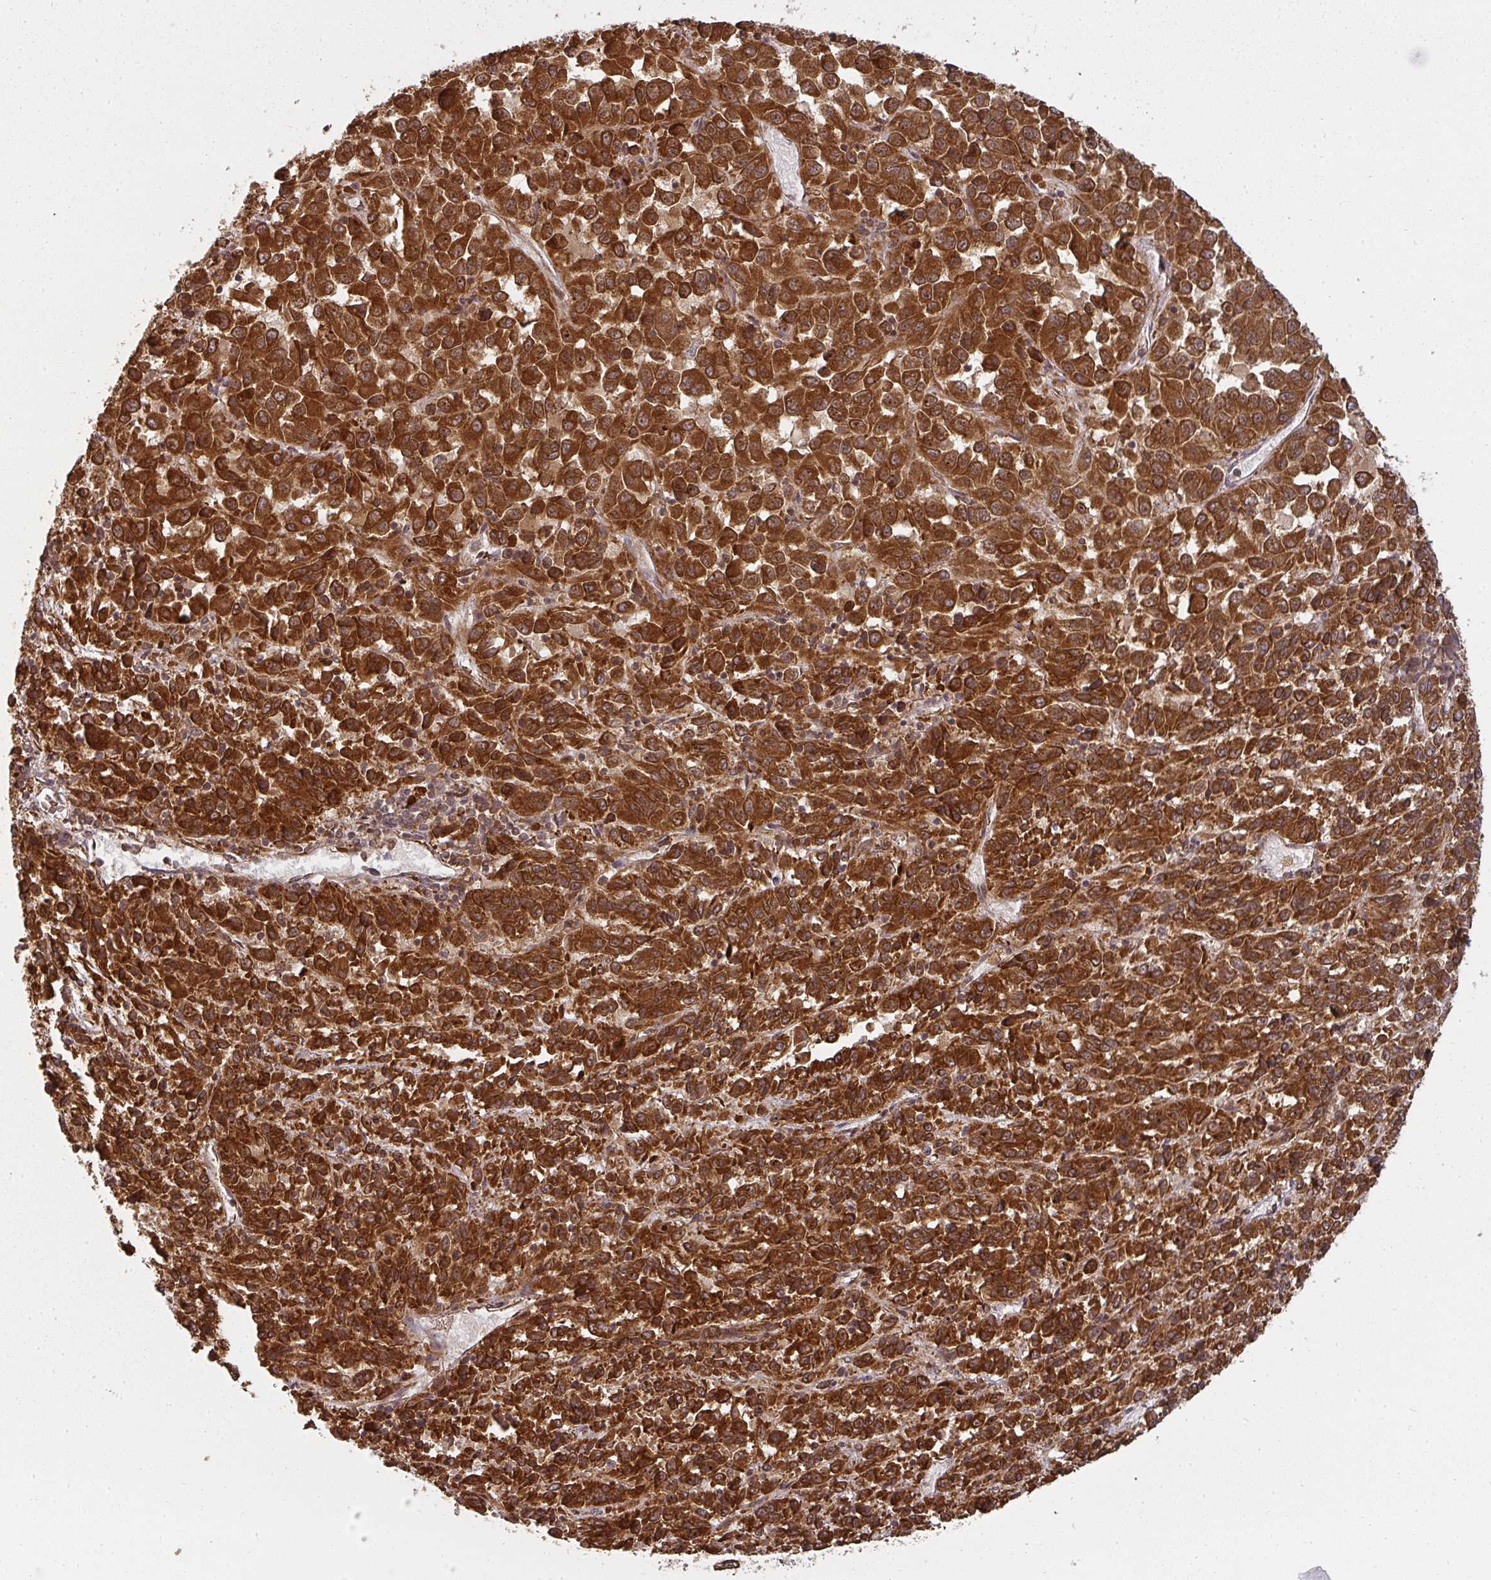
{"staining": {"intensity": "strong", "quantity": ">75%", "location": "cytoplasmic/membranous"}, "tissue": "melanoma", "cell_type": "Tumor cells", "image_type": "cancer", "snomed": [{"axis": "morphology", "description": "Malignant melanoma, Metastatic site"}, {"axis": "topography", "description": "Lung"}], "caption": "IHC (DAB (3,3'-diaminobenzidine)) staining of human malignant melanoma (metastatic site) displays strong cytoplasmic/membranous protein staining in approximately >75% of tumor cells.", "gene": "PPP6R3", "patient": {"sex": "male", "age": 64}}